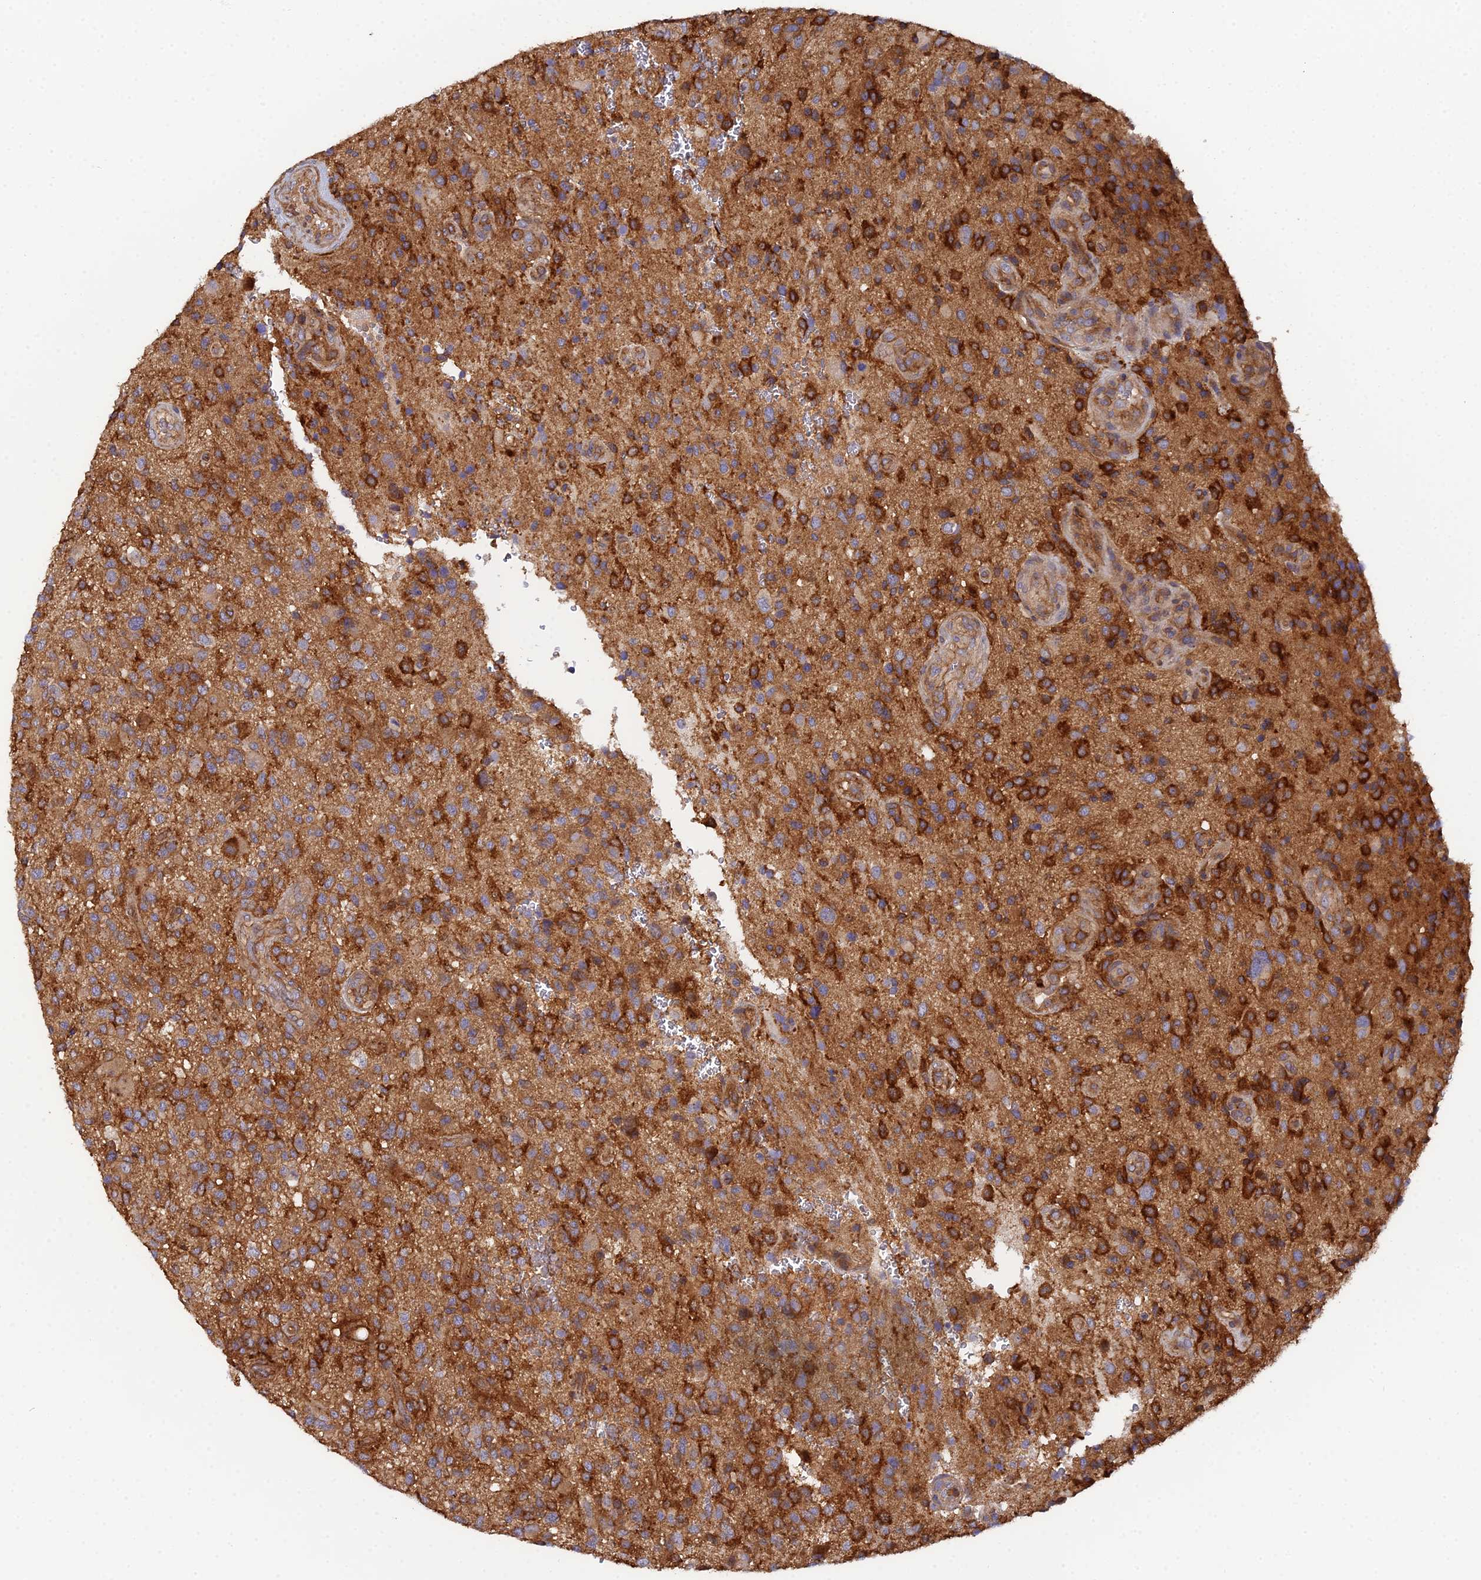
{"staining": {"intensity": "strong", "quantity": ">75%", "location": "cytoplasmic/membranous"}, "tissue": "glioma", "cell_type": "Tumor cells", "image_type": "cancer", "snomed": [{"axis": "morphology", "description": "Glioma, malignant, High grade"}, {"axis": "topography", "description": "Brain"}], "caption": "An immunohistochemistry (IHC) photomicrograph of tumor tissue is shown. Protein staining in brown shows strong cytoplasmic/membranous positivity in malignant glioma (high-grade) within tumor cells. Nuclei are stained in blue.", "gene": "GNG5B", "patient": {"sex": "male", "age": 47}}